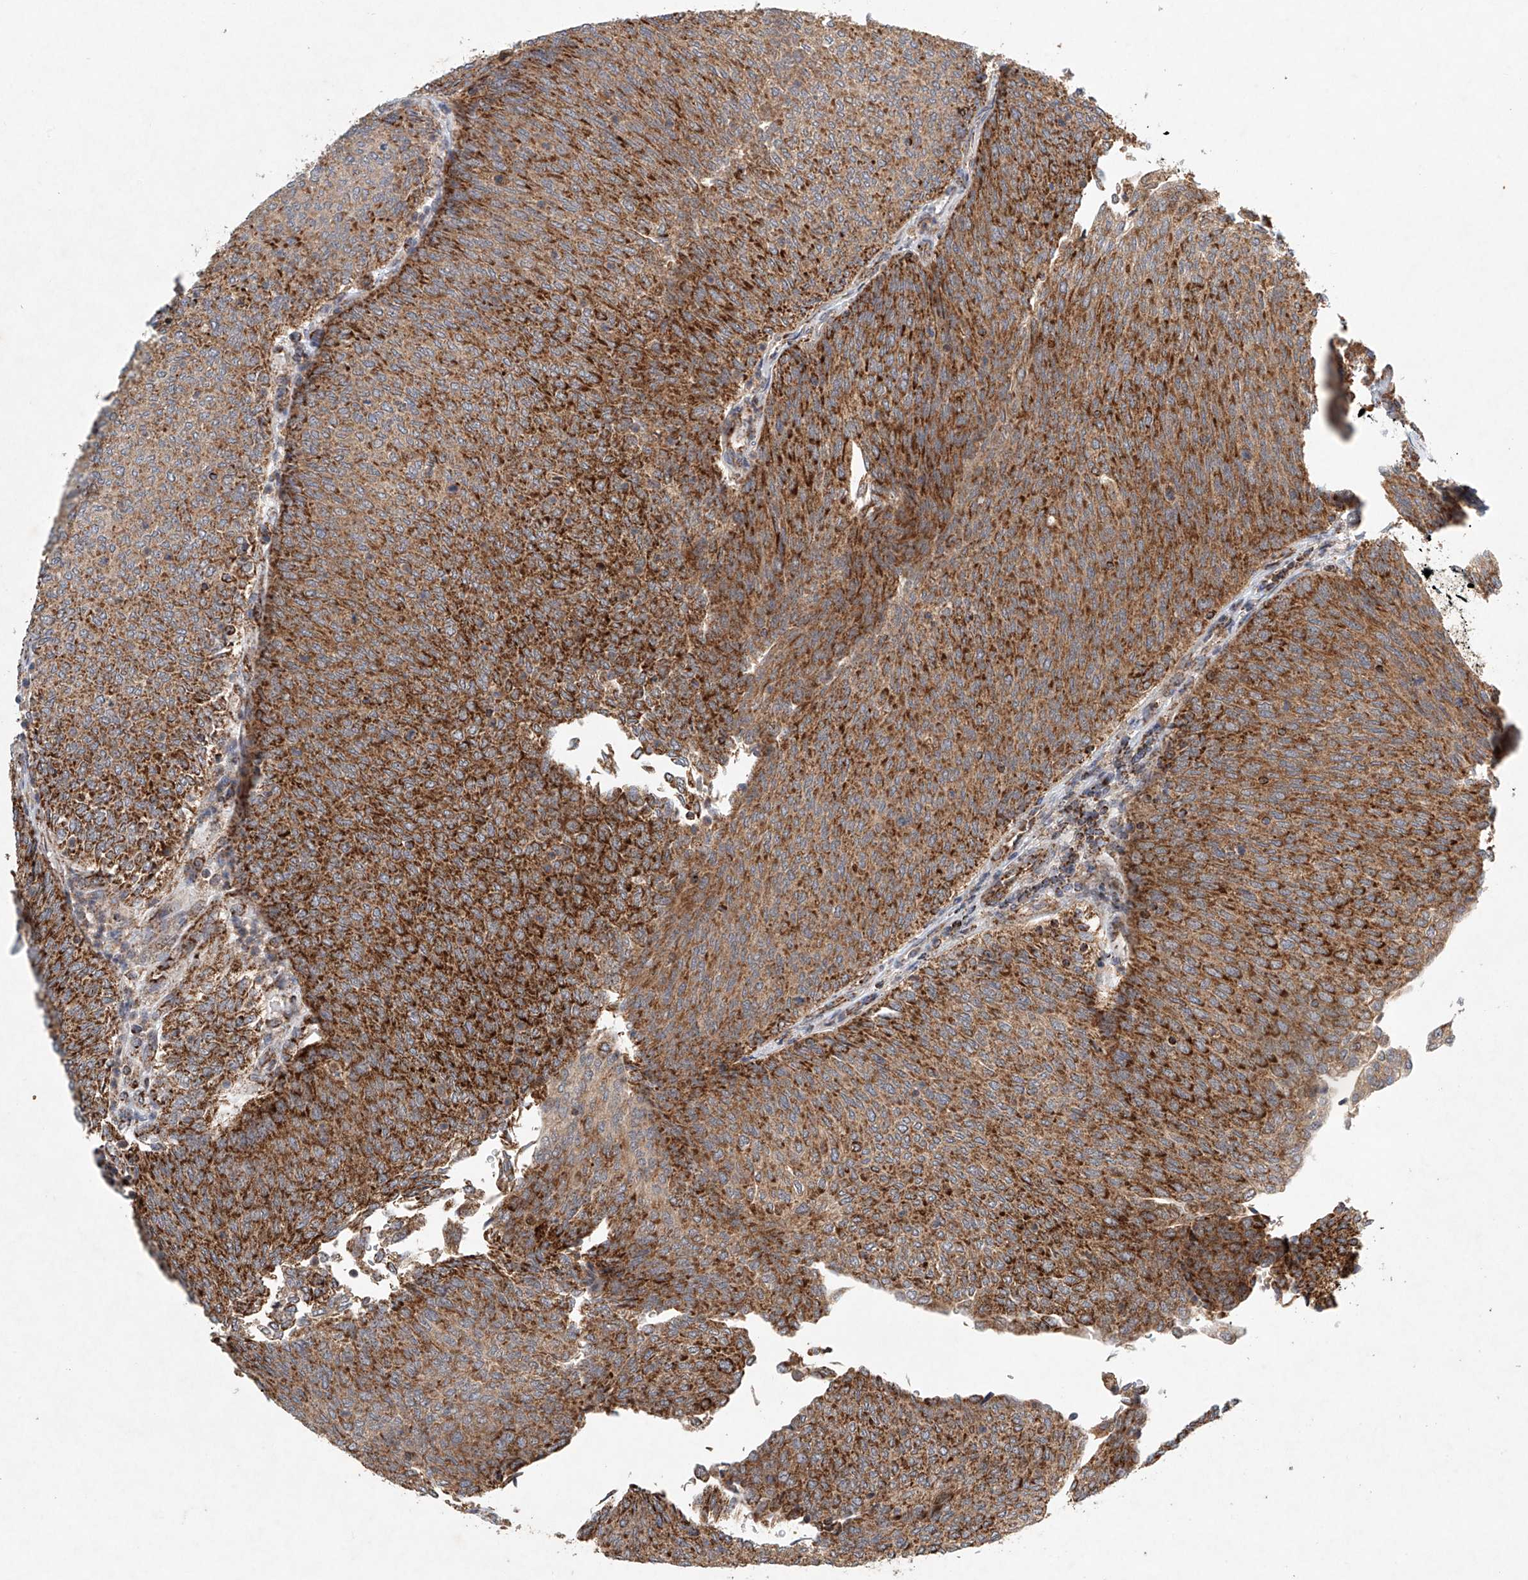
{"staining": {"intensity": "strong", "quantity": ">75%", "location": "cytoplasmic/membranous"}, "tissue": "urothelial cancer", "cell_type": "Tumor cells", "image_type": "cancer", "snomed": [{"axis": "morphology", "description": "Urothelial carcinoma, Low grade"}, {"axis": "topography", "description": "Urinary bladder"}], "caption": "This is an image of immunohistochemistry staining of urothelial cancer, which shows strong positivity in the cytoplasmic/membranous of tumor cells.", "gene": "DCAF11", "patient": {"sex": "female", "age": 79}}